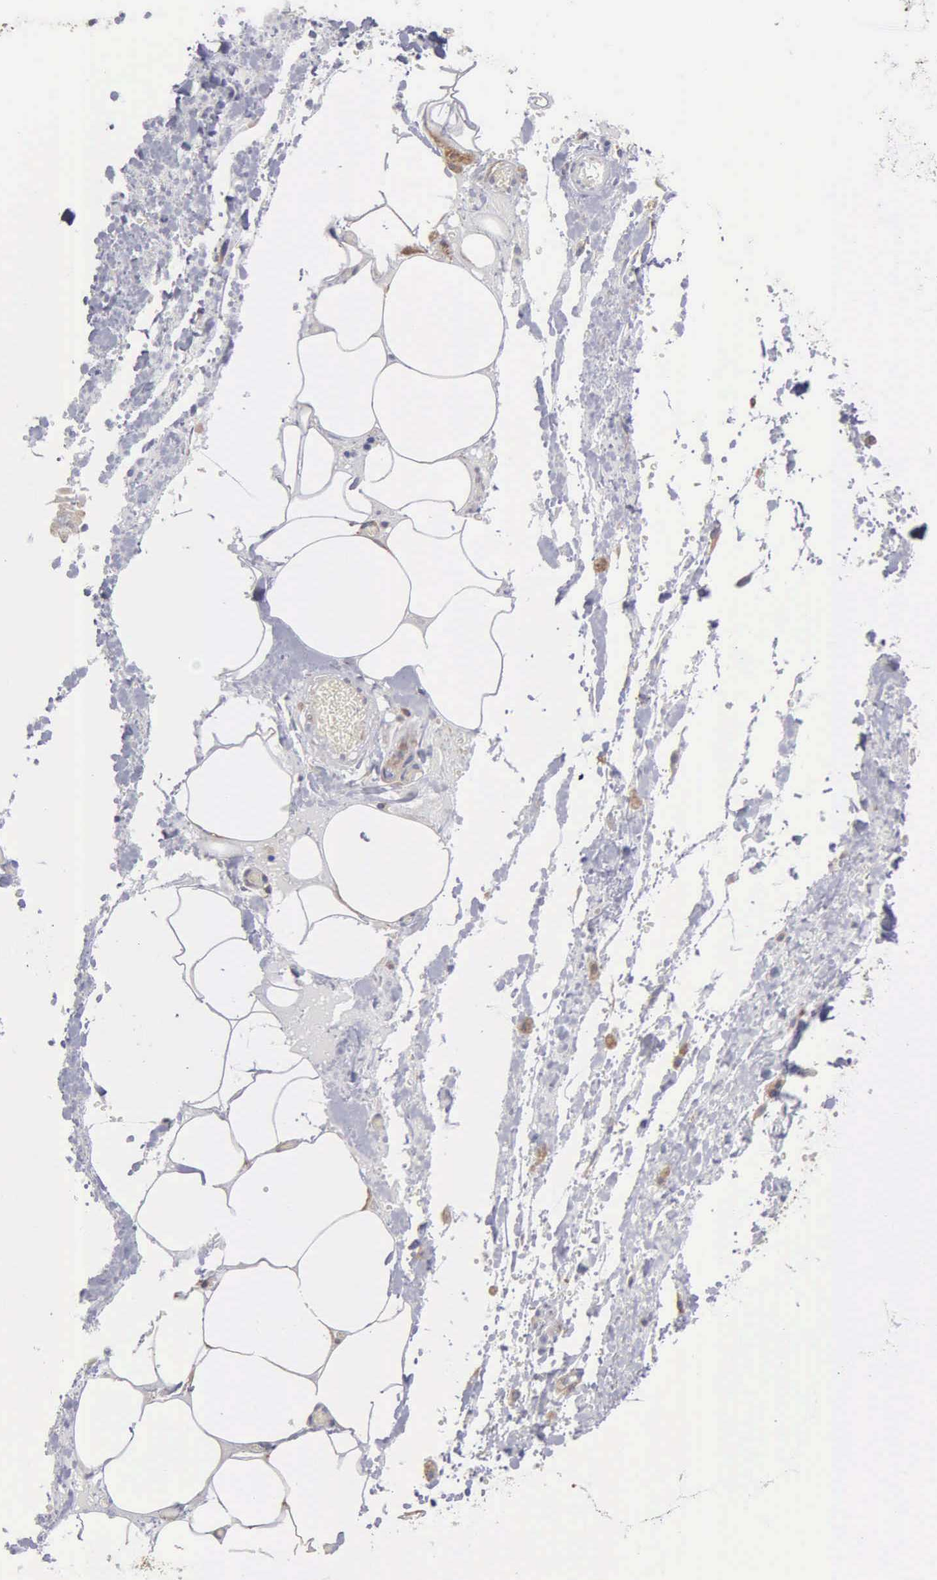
{"staining": {"intensity": "negative", "quantity": "none", "location": "none"}, "tissue": "smooth muscle", "cell_type": "Smooth muscle cells", "image_type": "normal", "snomed": [{"axis": "morphology", "description": "Normal tissue, NOS"}, {"axis": "topography", "description": "Uterus"}], "caption": "Smooth muscle cells are negative for protein expression in benign human smooth muscle.", "gene": "LIN52", "patient": {"sex": "female", "age": 56}}